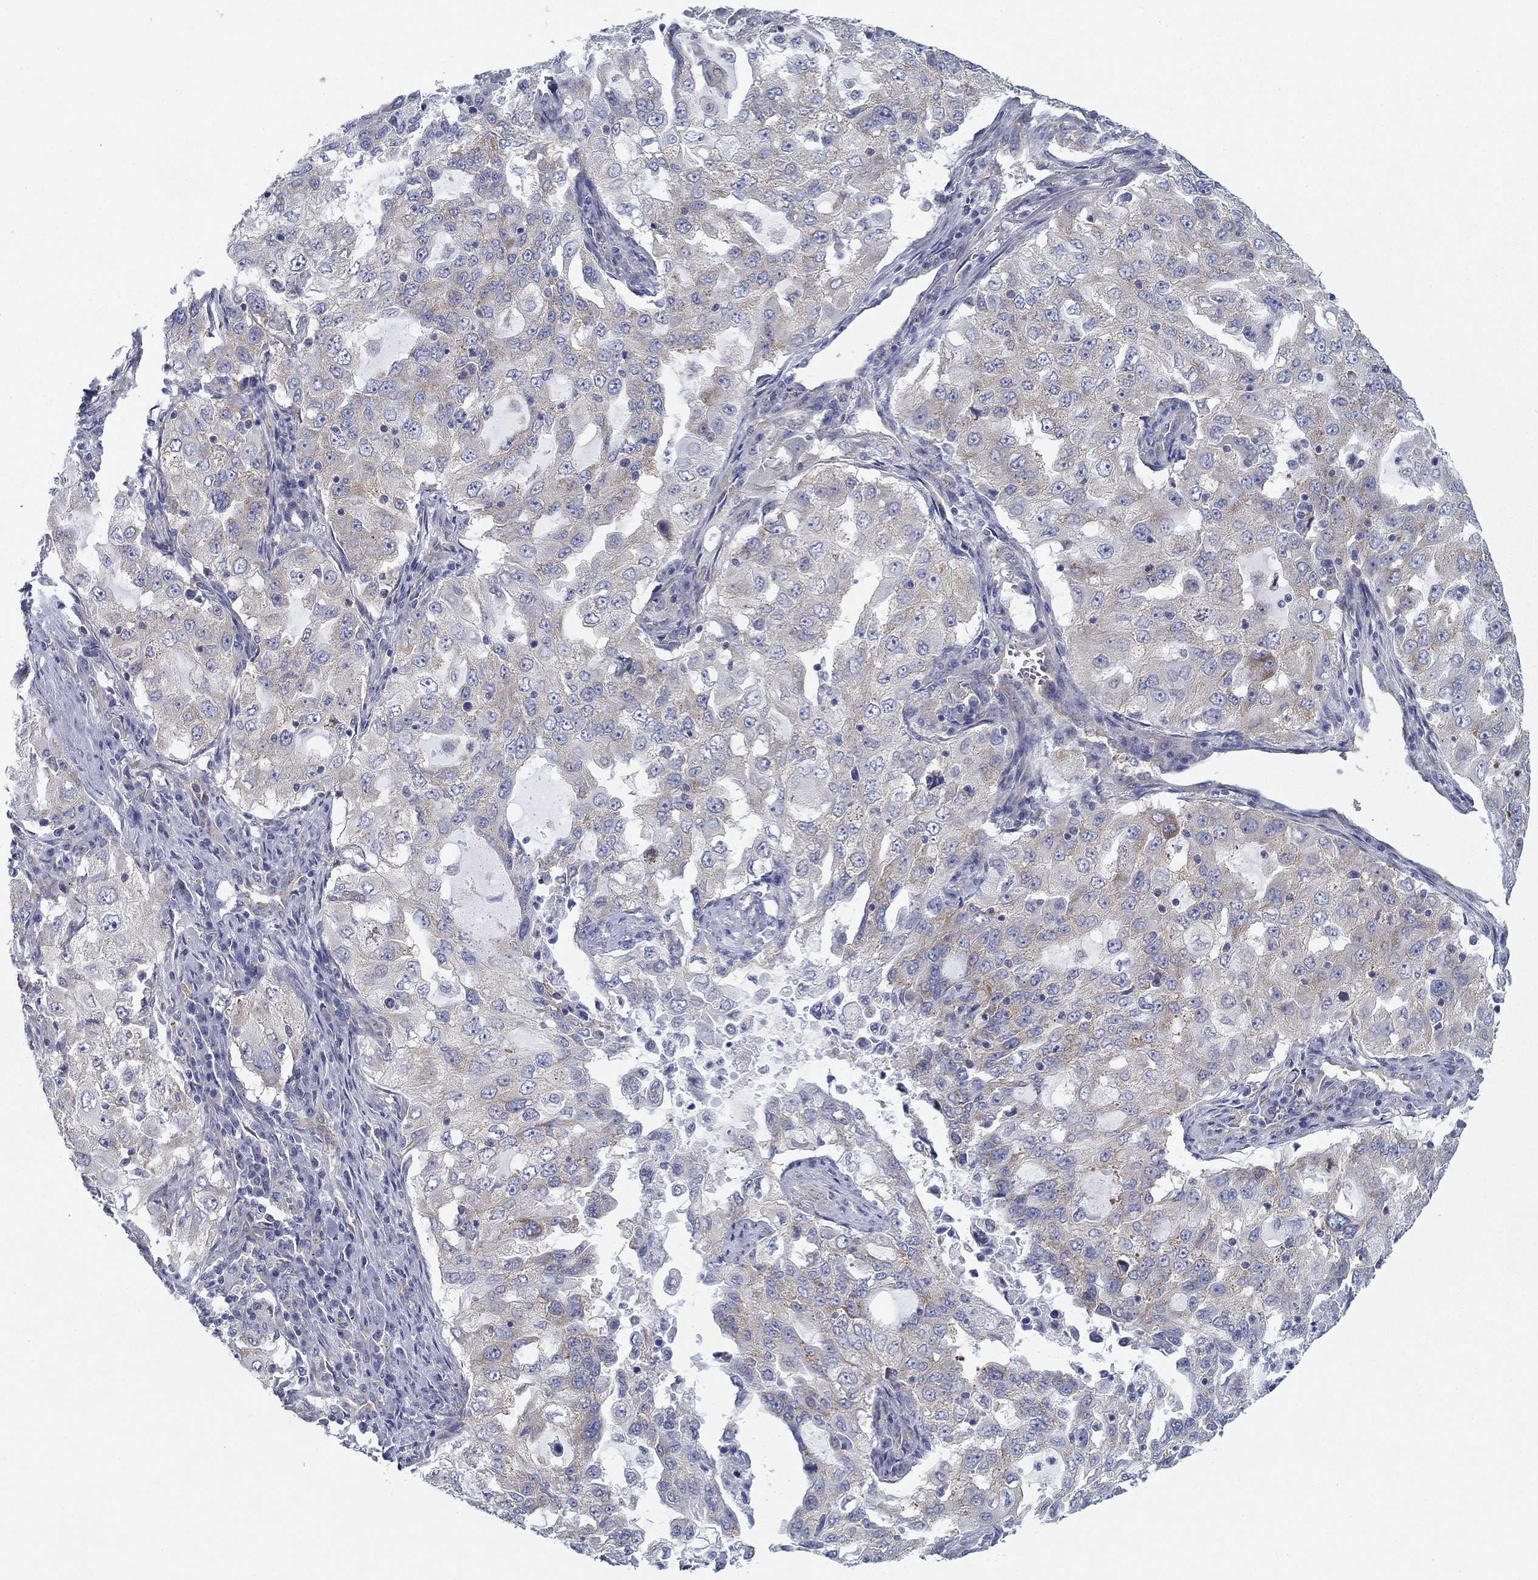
{"staining": {"intensity": "weak", "quantity": "<25%", "location": "cytoplasmic/membranous"}, "tissue": "lung cancer", "cell_type": "Tumor cells", "image_type": "cancer", "snomed": [{"axis": "morphology", "description": "Adenocarcinoma, NOS"}, {"axis": "topography", "description": "Lung"}], "caption": "Immunohistochemical staining of human lung adenocarcinoma shows no significant positivity in tumor cells. (DAB IHC with hematoxylin counter stain).", "gene": "FXR1", "patient": {"sex": "female", "age": 61}}